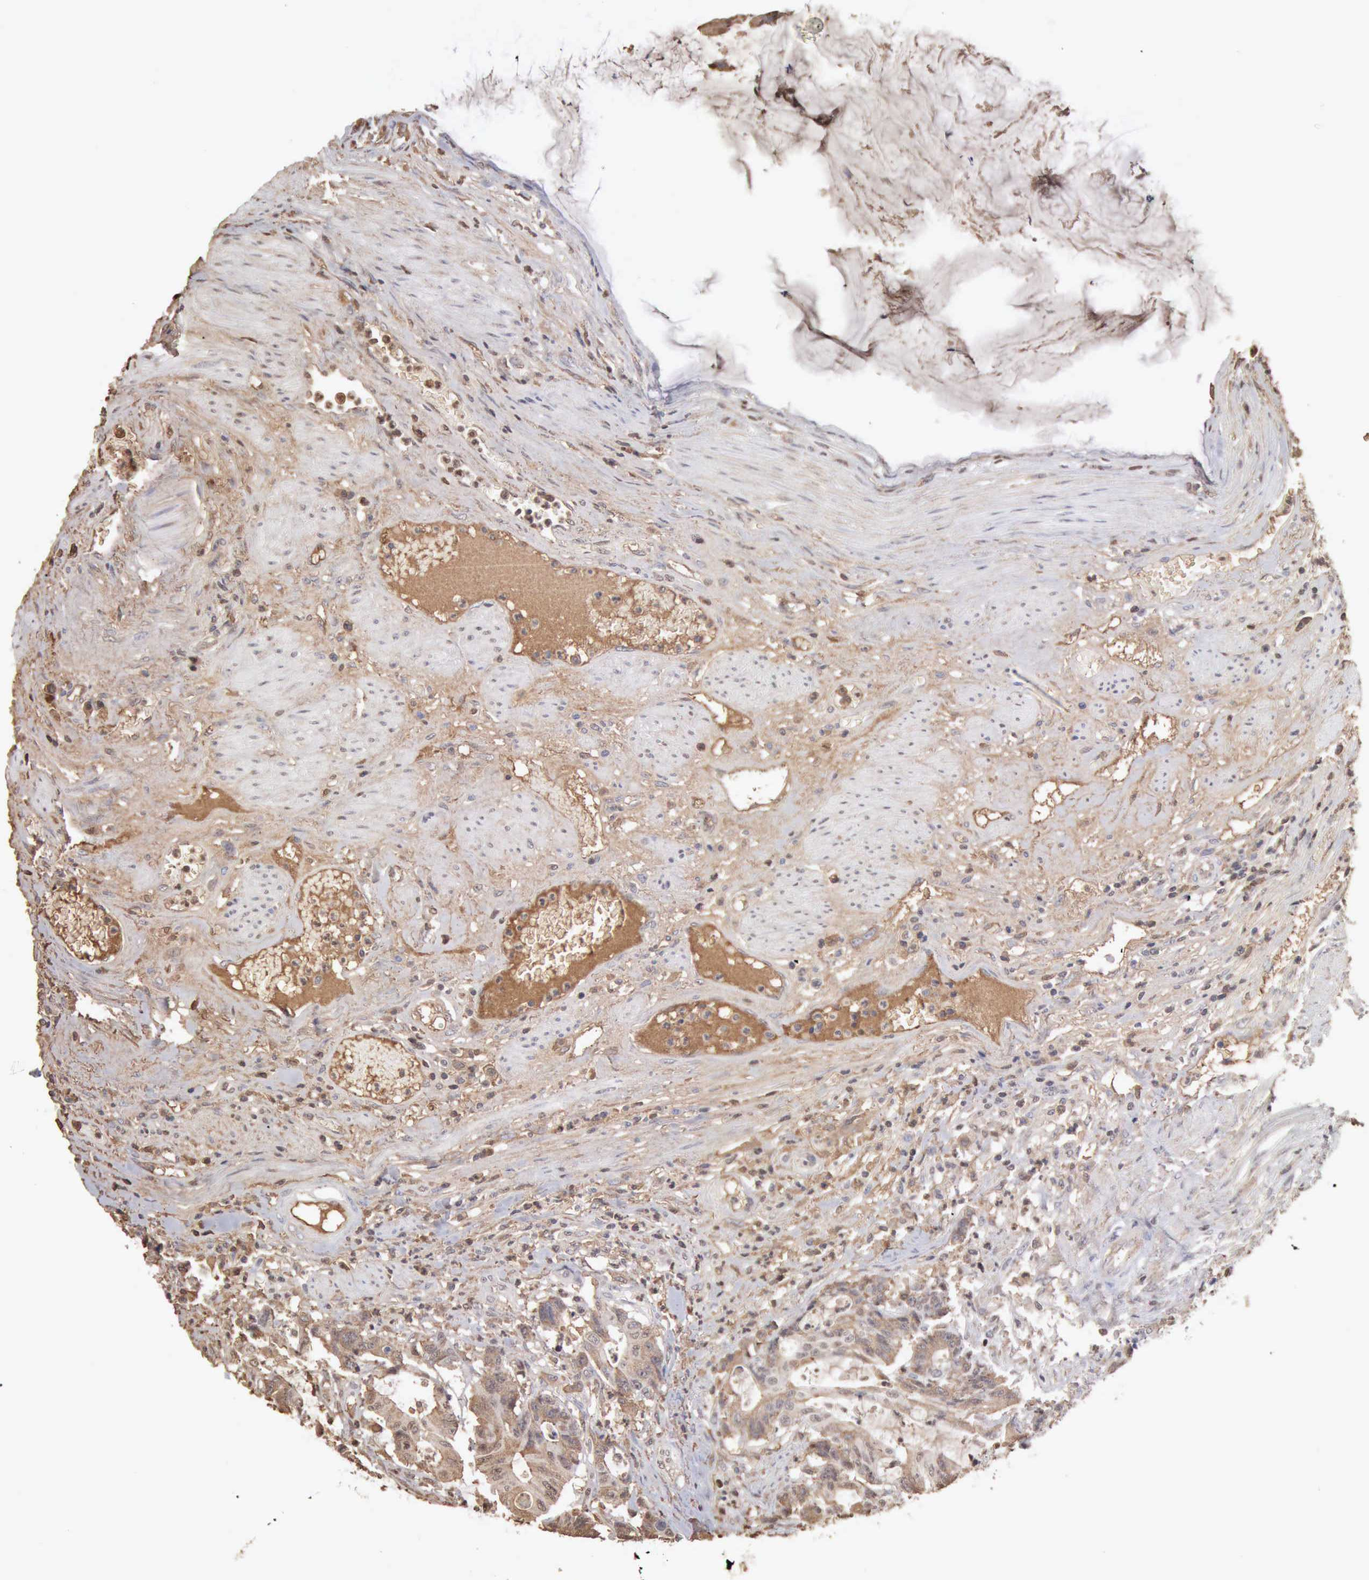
{"staining": {"intensity": "weak", "quantity": "<25%", "location": "cytoplasmic/membranous"}, "tissue": "colorectal cancer", "cell_type": "Tumor cells", "image_type": "cancer", "snomed": [{"axis": "morphology", "description": "Adenocarcinoma, NOS"}, {"axis": "topography", "description": "Colon"}], "caption": "Tumor cells show no significant protein expression in colorectal cancer.", "gene": "SERPINA1", "patient": {"sex": "female", "age": 84}}